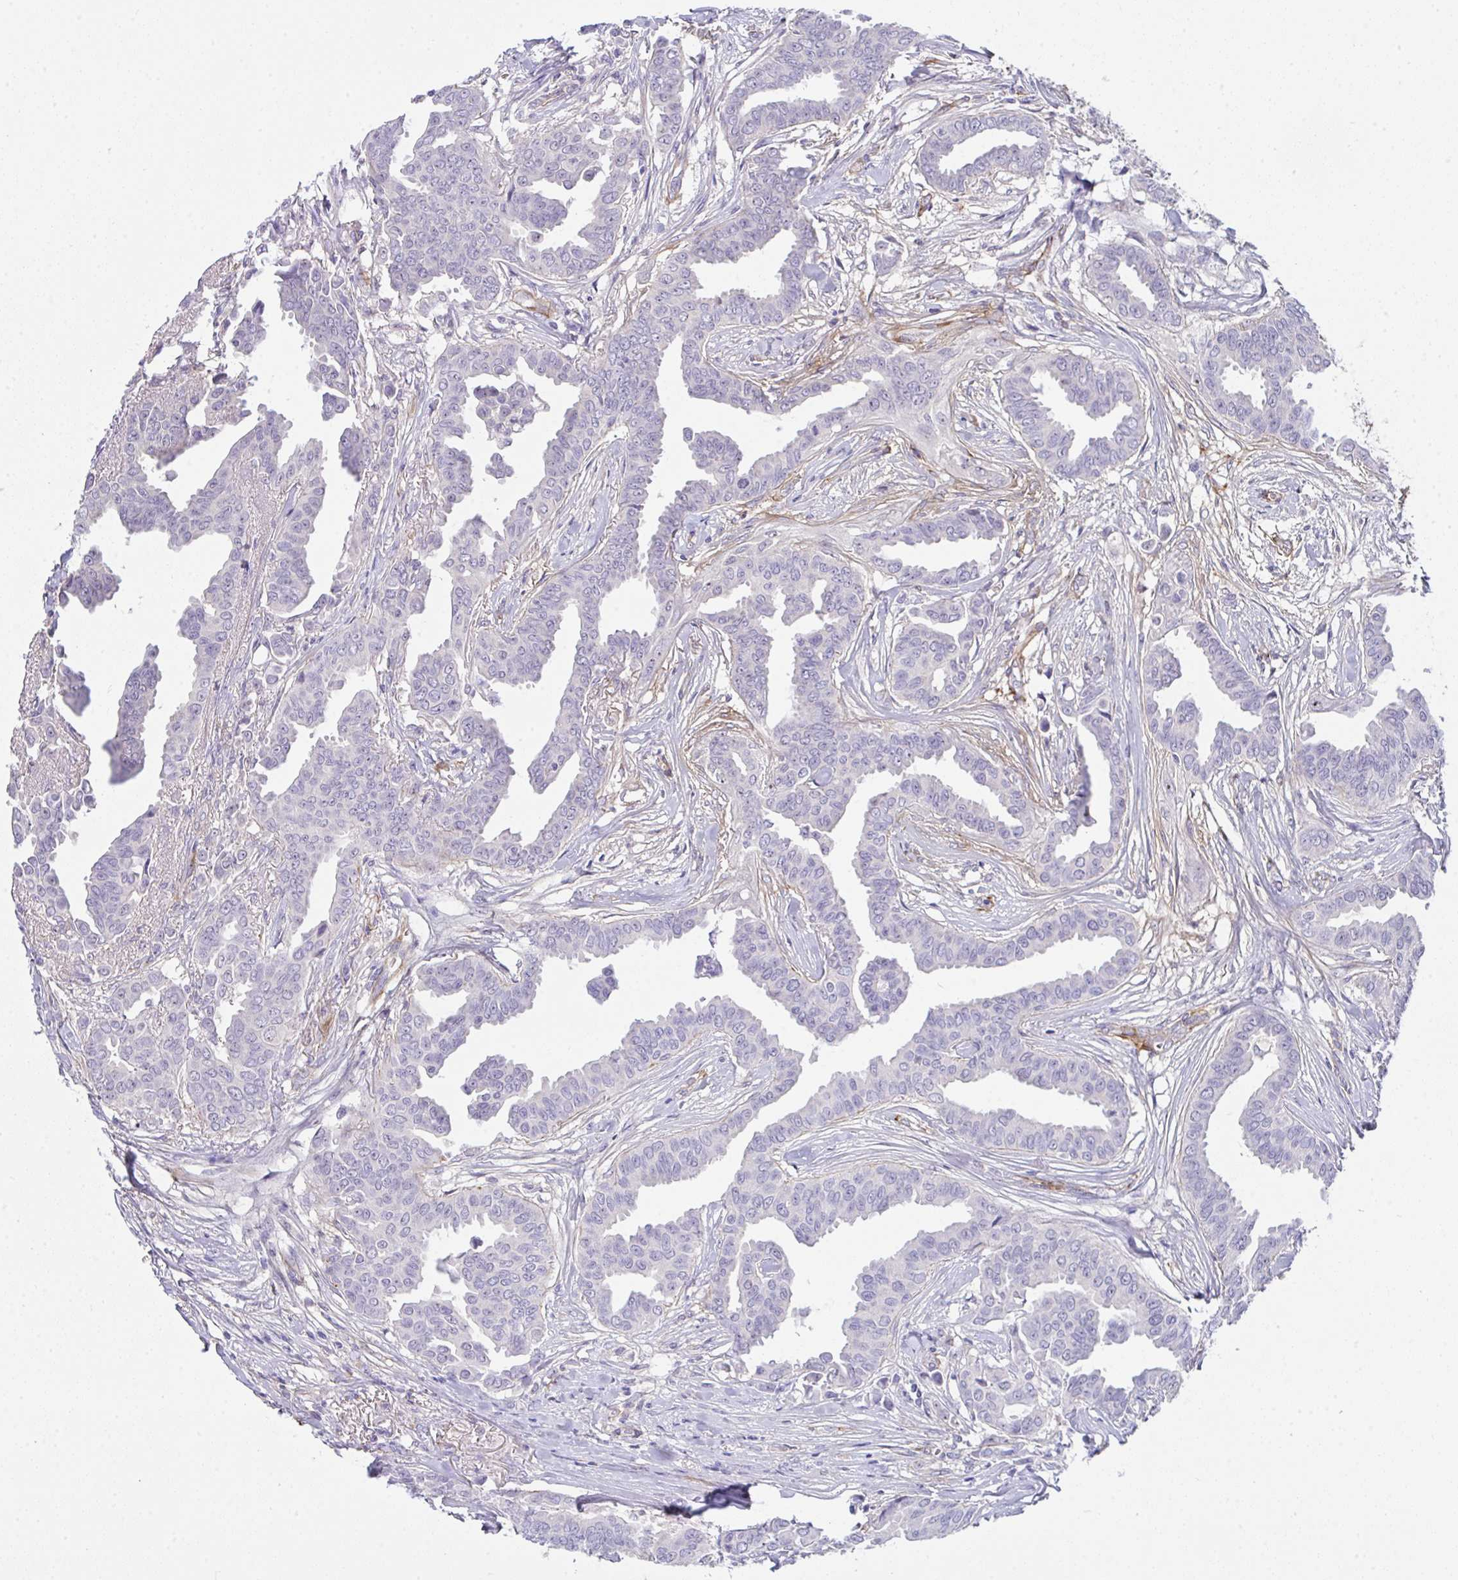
{"staining": {"intensity": "negative", "quantity": "none", "location": "none"}, "tissue": "breast cancer", "cell_type": "Tumor cells", "image_type": "cancer", "snomed": [{"axis": "morphology", "description": "Duct carcinoma"}, {"axis": "topography", "description": "Breast"}], "caption": "Micrograph shows no significant protein positivity in tumor cells of breast infiltrating ductal carcinoma.", "gene": "LHFPL6", "patient": {"sex": "female", "age": 45}}